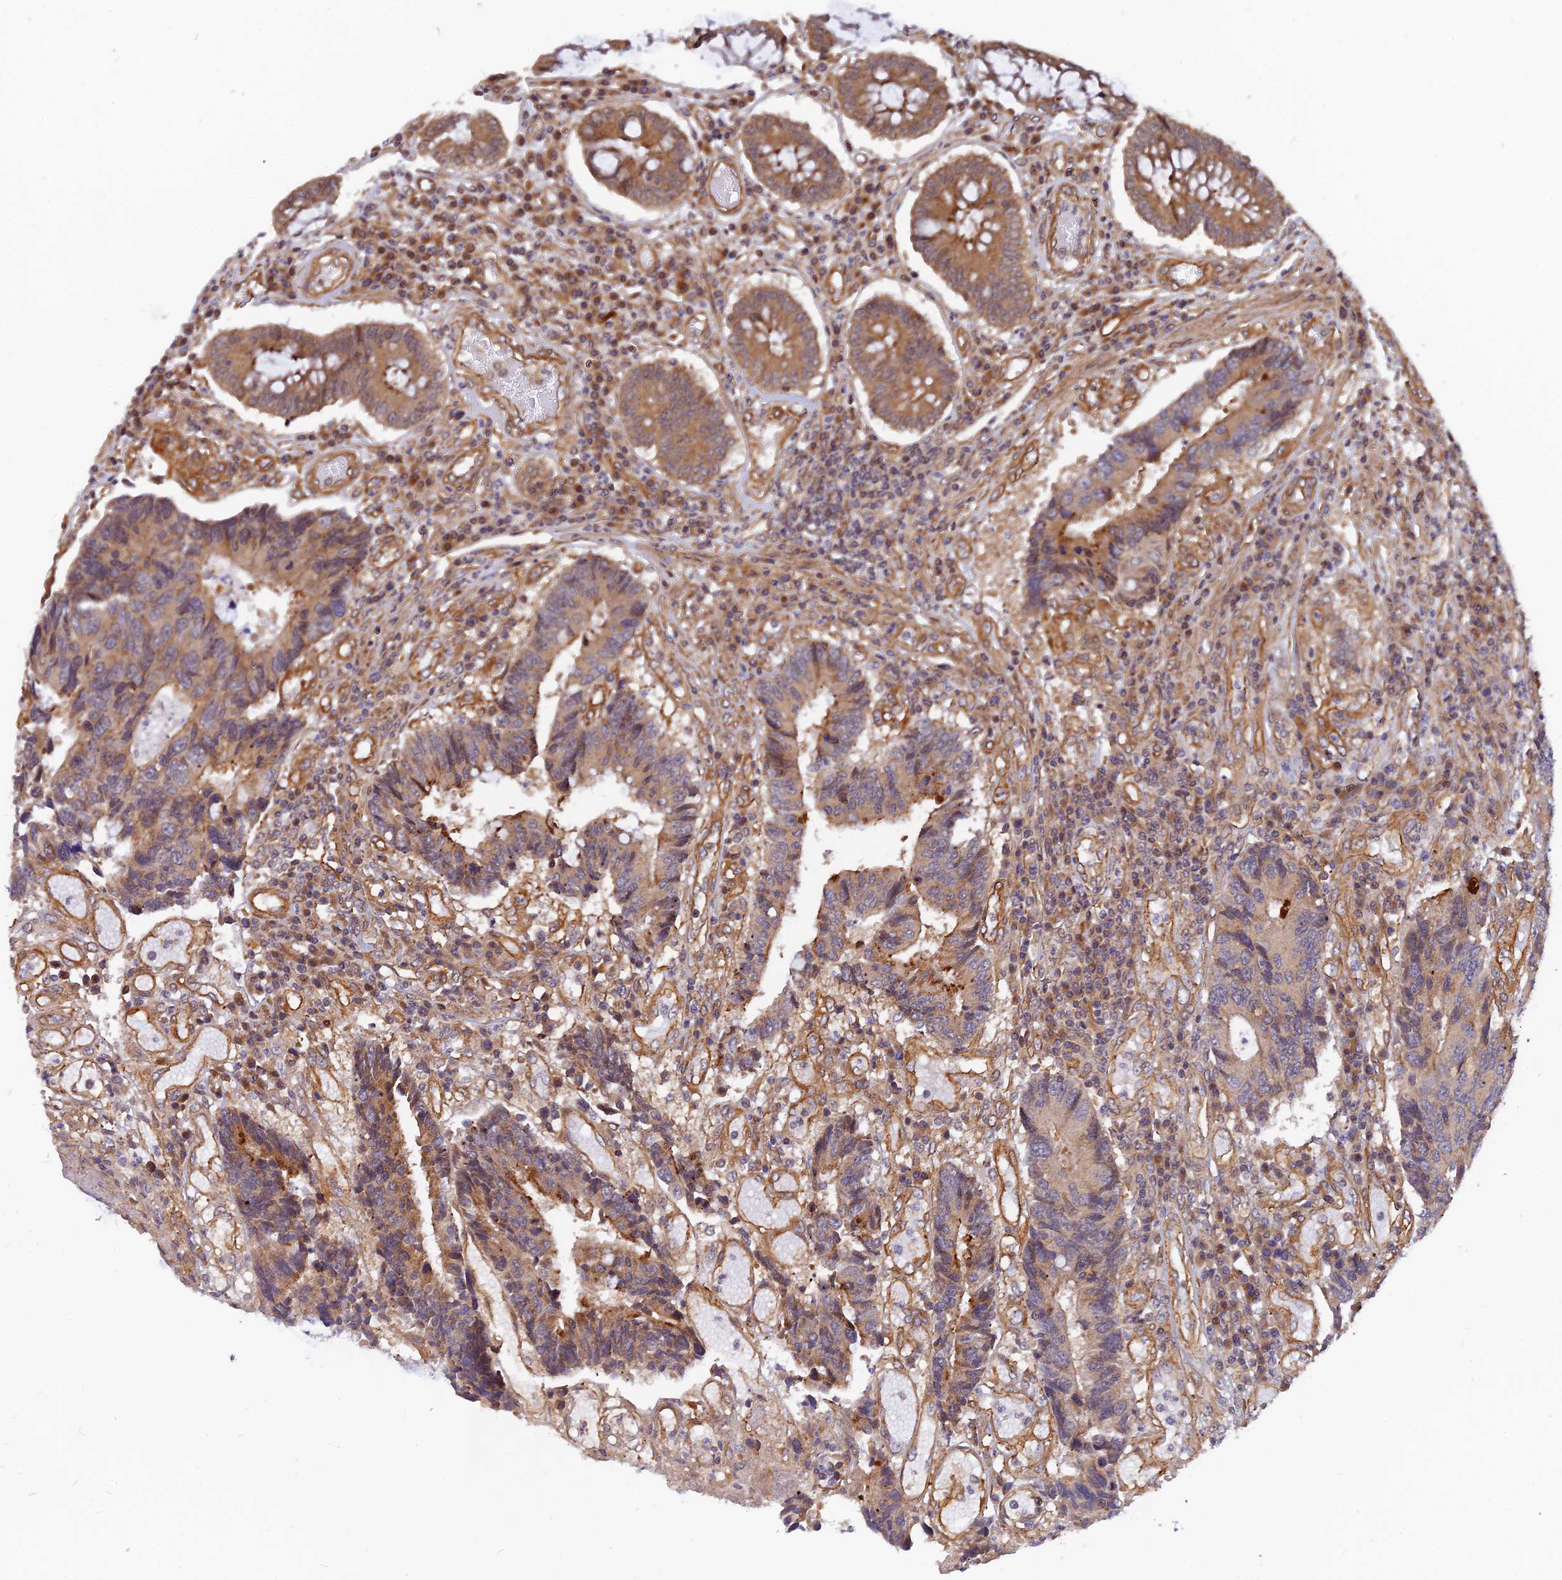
{"staining": {"intensity": "moderate", "quantity": "<25%", "location": "cytoplasmic/membranous"}, "tissue": "colorectal cancer", "cell_type": "Tumor cells", "image_type": "cancer", "snomed": [{"axis": "morphology", "description": "Adenocarcinoma, NOS"}, {"axis": "topography", "description": "Rectum"}], "caption": "Approximately <25% of tumor cells in adenocarcinoma (colorectal) show moderate cytoplasmic/membranous protein expression as visualized by brown immunohistochemical staining.", "gene": "WDR41", "patient": {"sex": "male", "age": 84}}